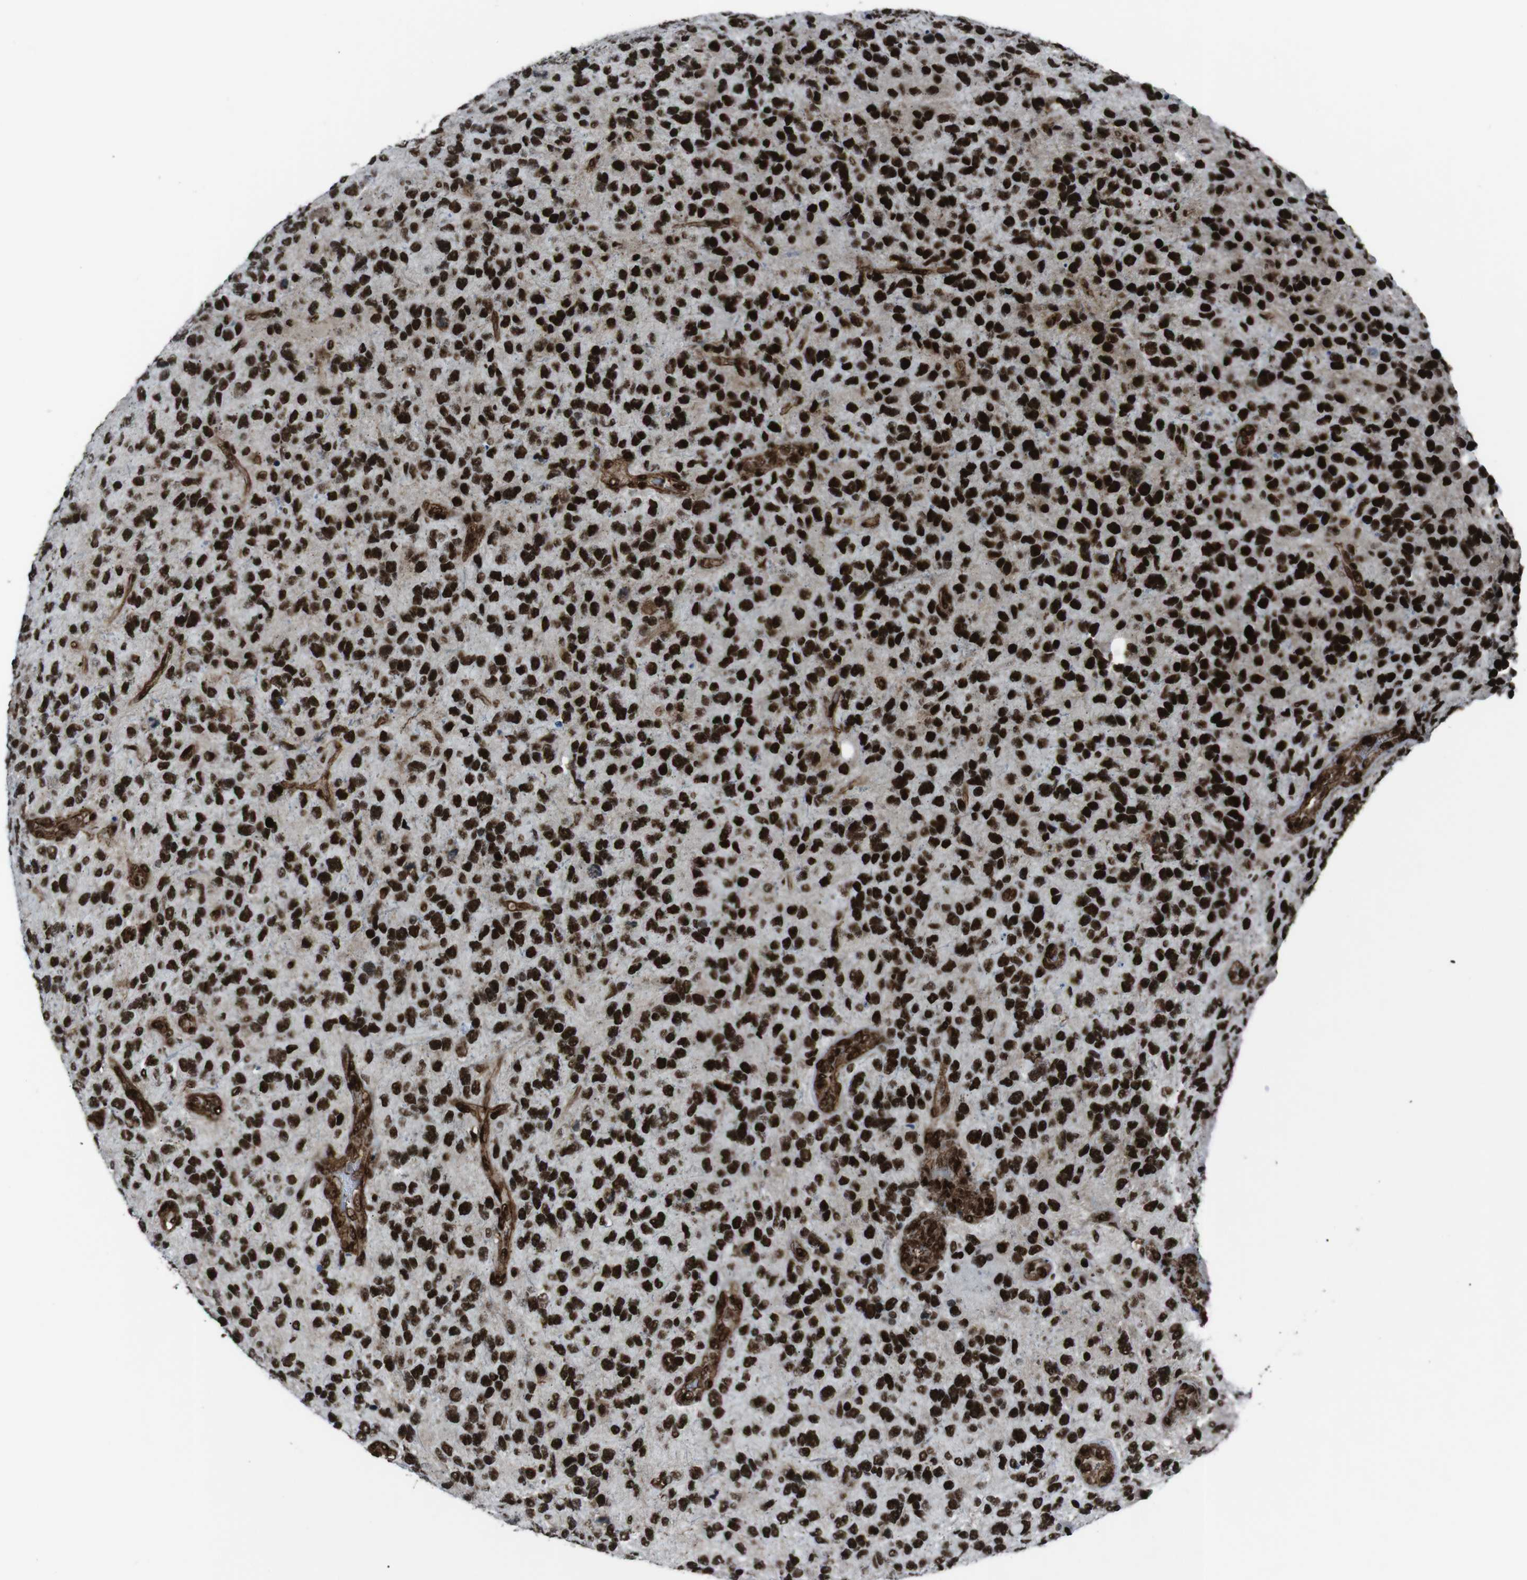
{"staining": {"intensity": "strong", "quantity": ">75%", "location": "nuclear"}, "tissue": "glioma", "cell_type": "Tumor cells", "image_type": "cancer", "snomed": [{"axis": "morphology", "description": "Glioma, malignant, High grade"}, {"axis": "topography", "description": "Brain"}], "caption": "This is an image of IHC staining of glioma, which shows strong expression in the nuclear of tumor cells.", "gene": "HNRNPU", "patient": {"sex": "female", "age": 58}}